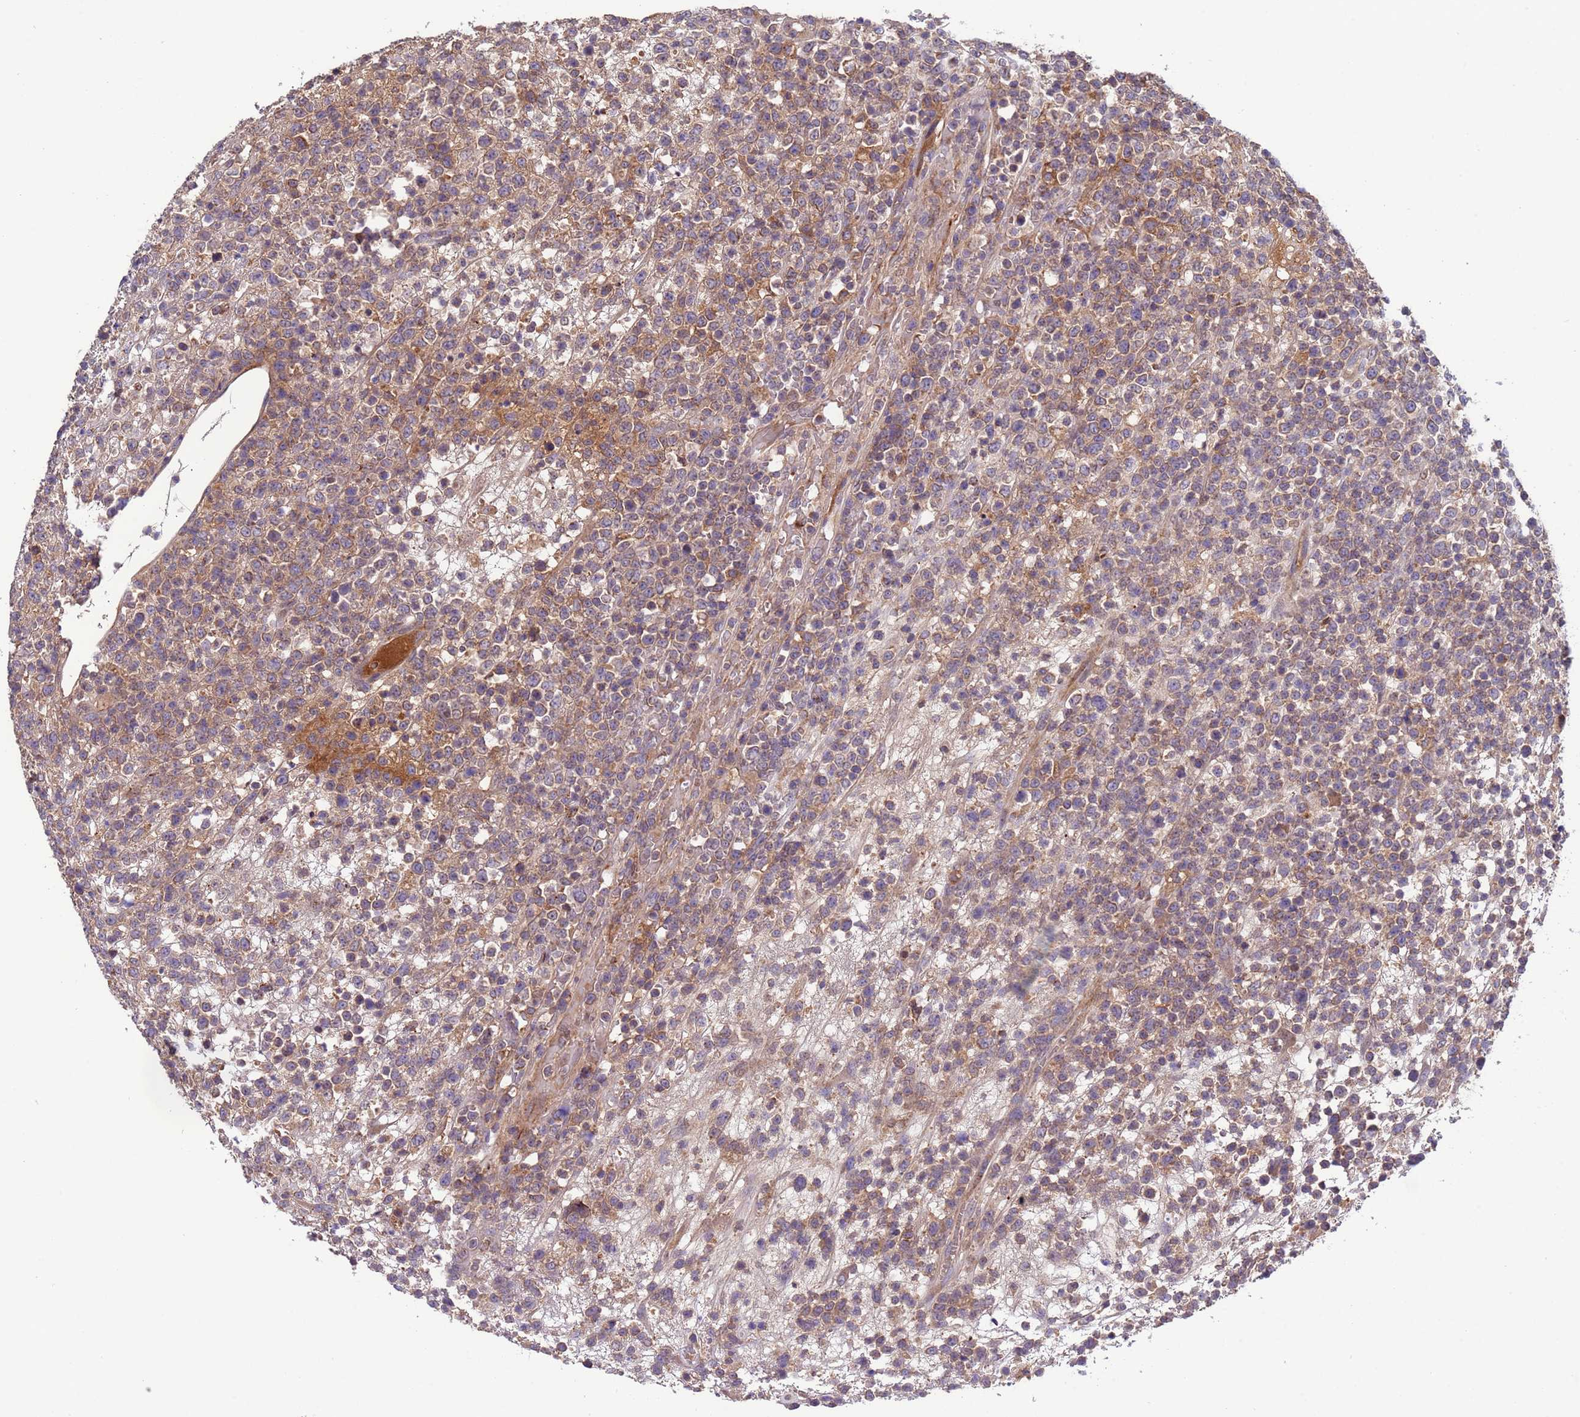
{"staining": {"intensity": "moderate", "quantity": ">75%", "location": "cytoplasmic/membranous"}, "tissue": "lymphoma", "cell_type": "Tumor cells", "image_type": "cancer", "snomed": [{"axis": "morphology", "description": "Malignant lymphoma, non-Hodgkin's type, High grade"}, {"axis": "topography", "description": "Colon"}], "caption": "Human lymphoma stained with a brown dye demonstrates moderate cytoplasmic/membranous positive expression in approximately >75% of tumor cells.", "gene": "PARP16", "patient": {"sex": "female", "age": 53}}